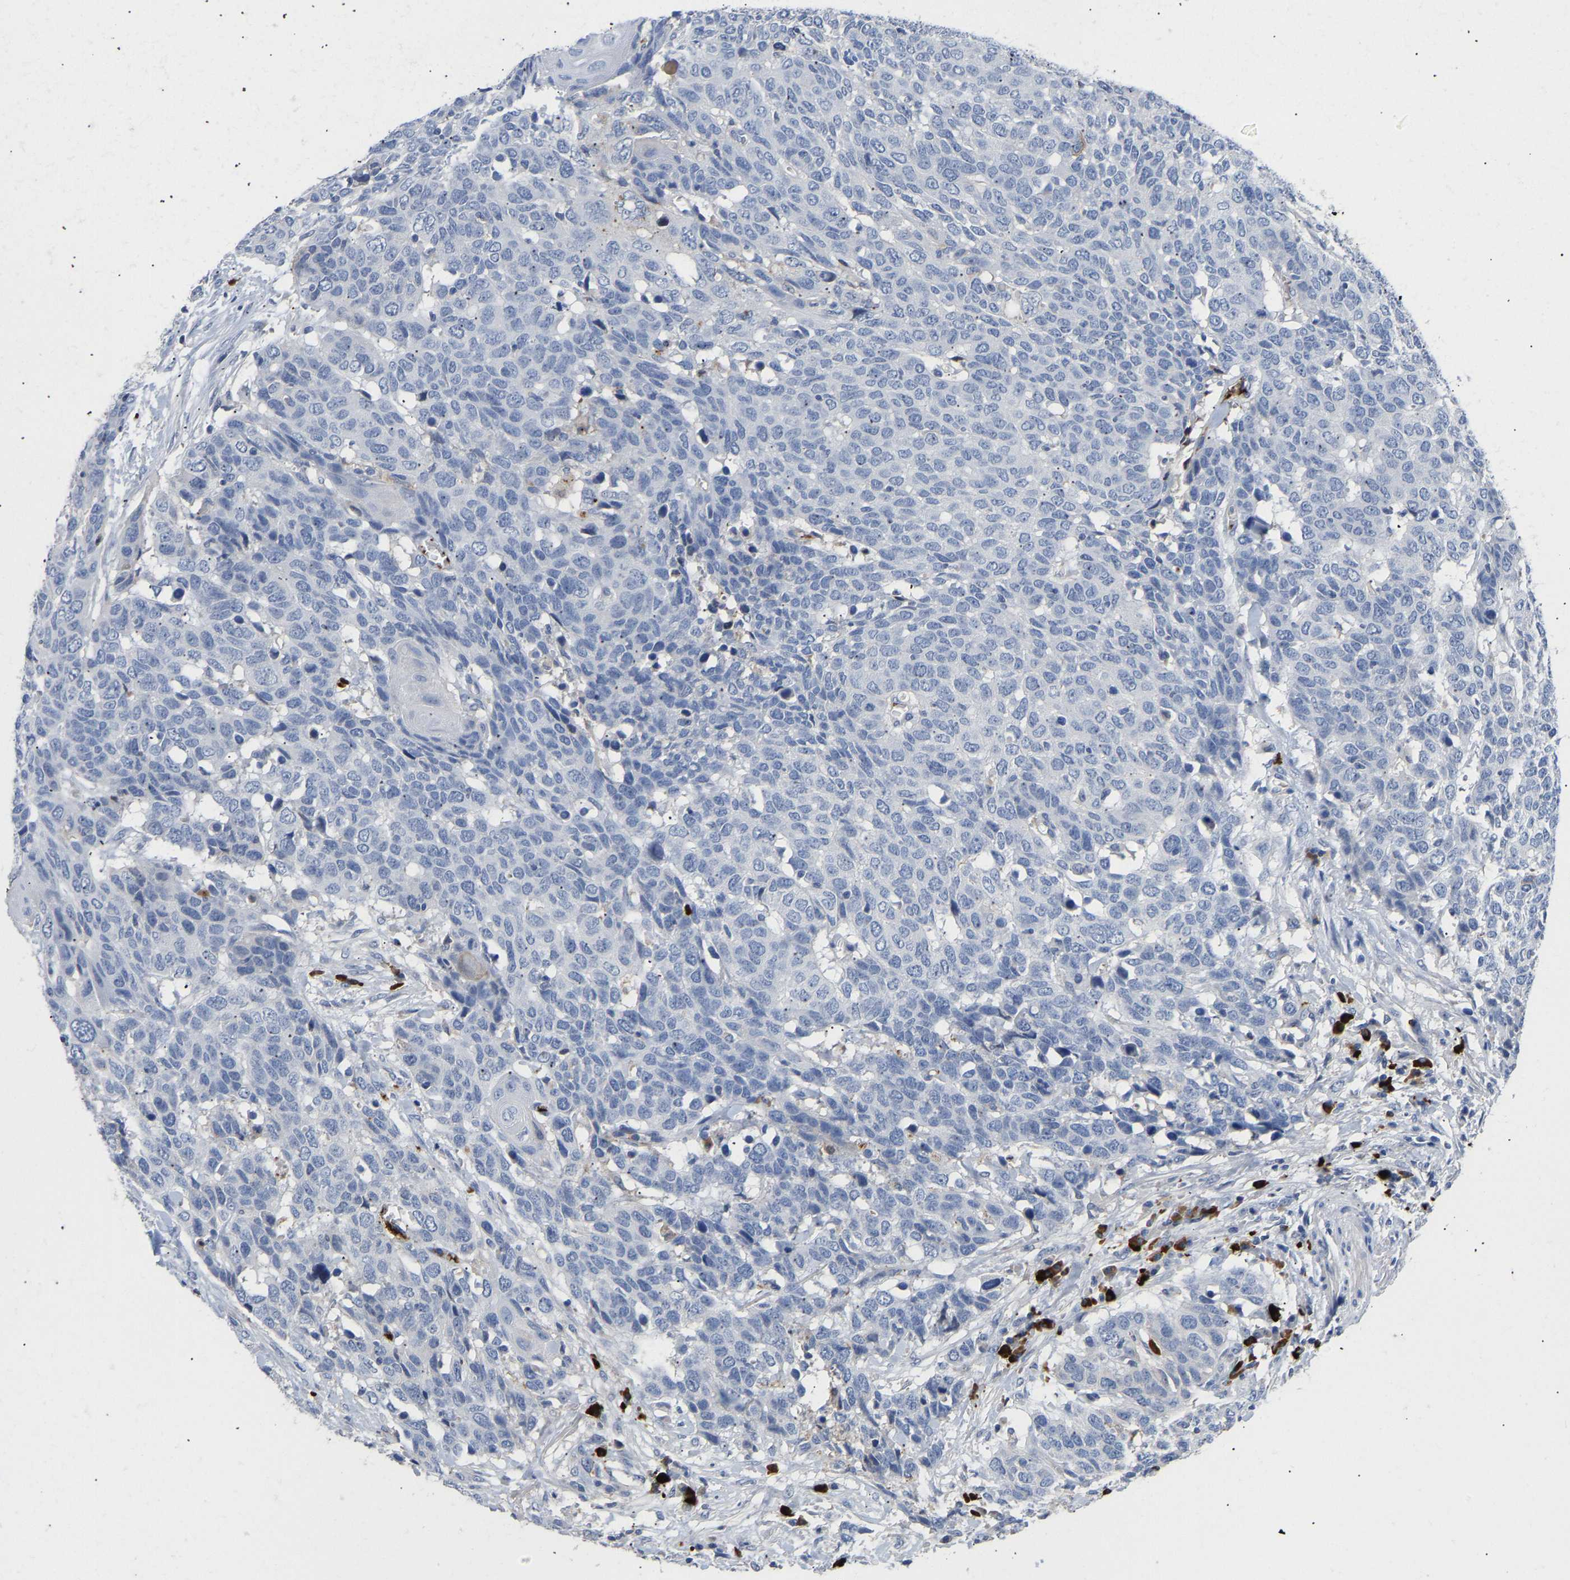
{"staining": {"intensity": "negative", "quantity": "none", "location": "none"}, "tissue": "head and neck cancer", "cell_type": "Tumor cells", "image_type": "cancer", "snomed": [{"axis": "morphology", "description": "Squamous cell carcinoma, NOS"}, {"axis": "topography", "description": "Head-Neck"}], "caption": "Immunohistochemistry (IHC) image of head and neck cancer (squamous cell carcinoma) stained for a protein (brown), which demonstrates no positivity in tumor cells.", "gene": "FGF18", "patient": {"sex": "male", "age": 66}}